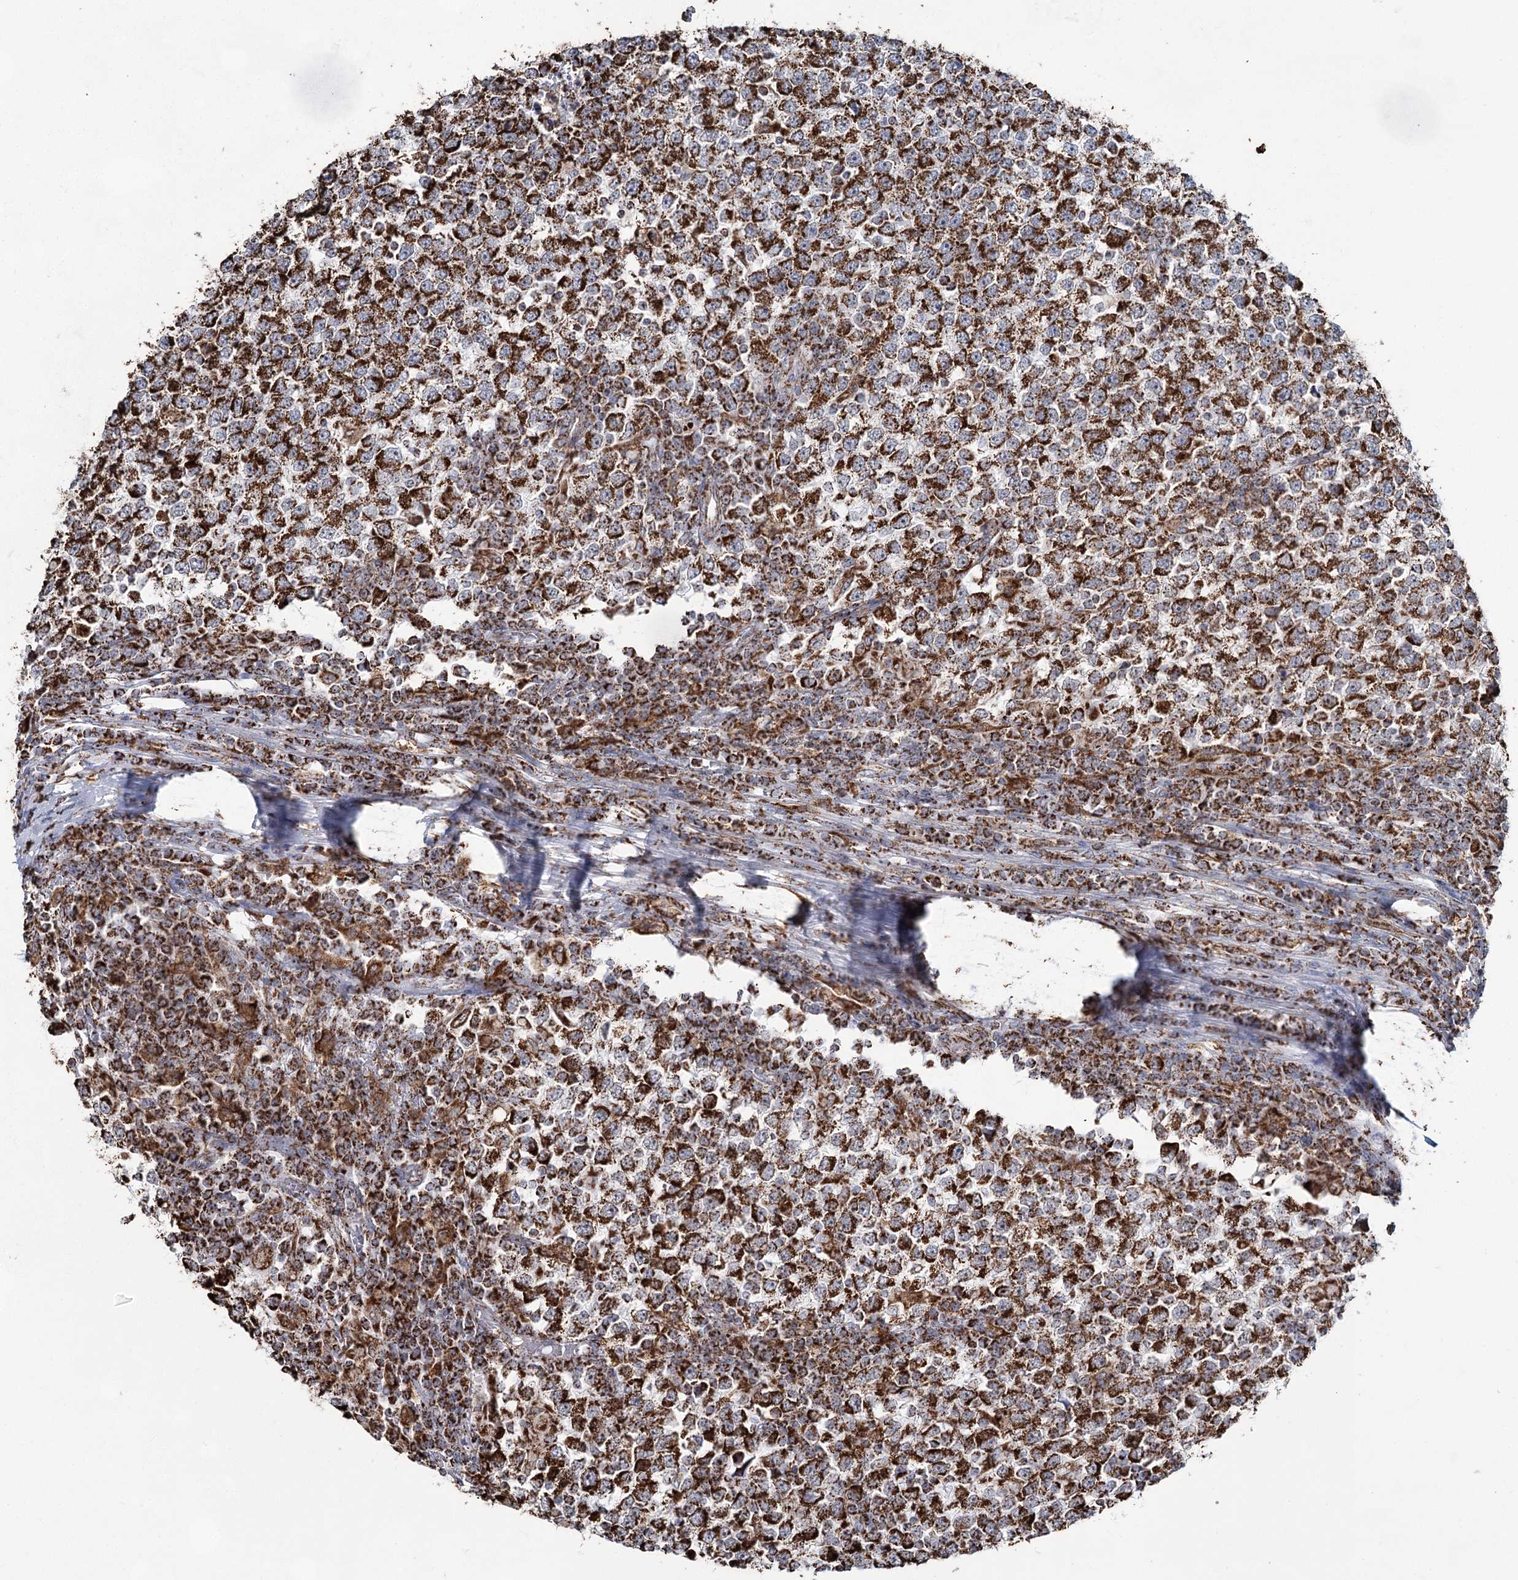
{"staining": {"intensity": "strong", "quantity": ">75%", "location": "cytoplasmic/membranous"}, "tissue": "testis cancer", "cell_type": "Tumor cells", "image_type": "cancer", "snomed": [{"axis": "morphology", "description": "Seminoma, NOS"}, {"axis": "topography", "description": "Testis"}], "caption": "This histopathology image shows immunohistochemistry (IHC) staining of testis cancer, with high strong cytoplasmic/membranous staining in about >75% of tumor cells.", "gene": "CWF19L1", "patient": {"sex": "male", "age": 65}}